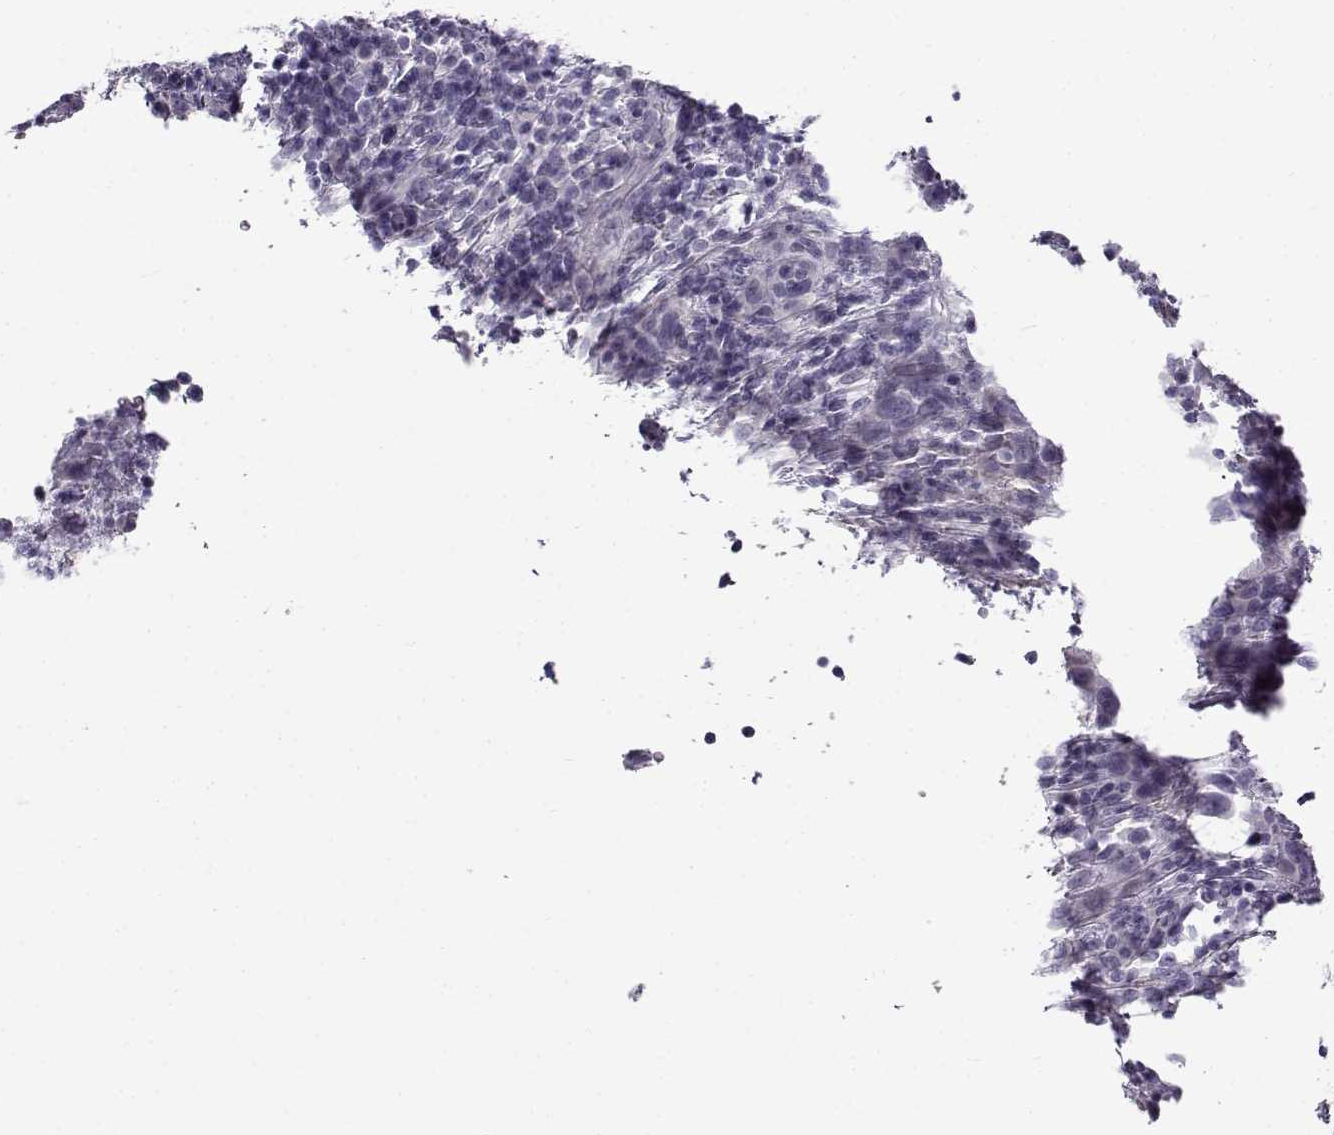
{"staining": {"intensity": "negative", "quantity": "none", "location": "none"}, "tissue": "urothelial cancer", "cell_type": "Tumor cells", "image_type": "cancer", "snomed": [{"axis": "morphology", "description": "Urothelial carcinoma, NOS"}, {"axis": "morphology", "description": "Urothelial carcinoma, High grade"}, {"axis": "topography", "description": "Urinary bladder"}], "caption": "This is a histopathology image of immunohistochemistry staining of urothelial cancer, which shows no staining in tumor cells.", "gene": "GTSF1L", "patient": {"sex": "female", "age": 64}}